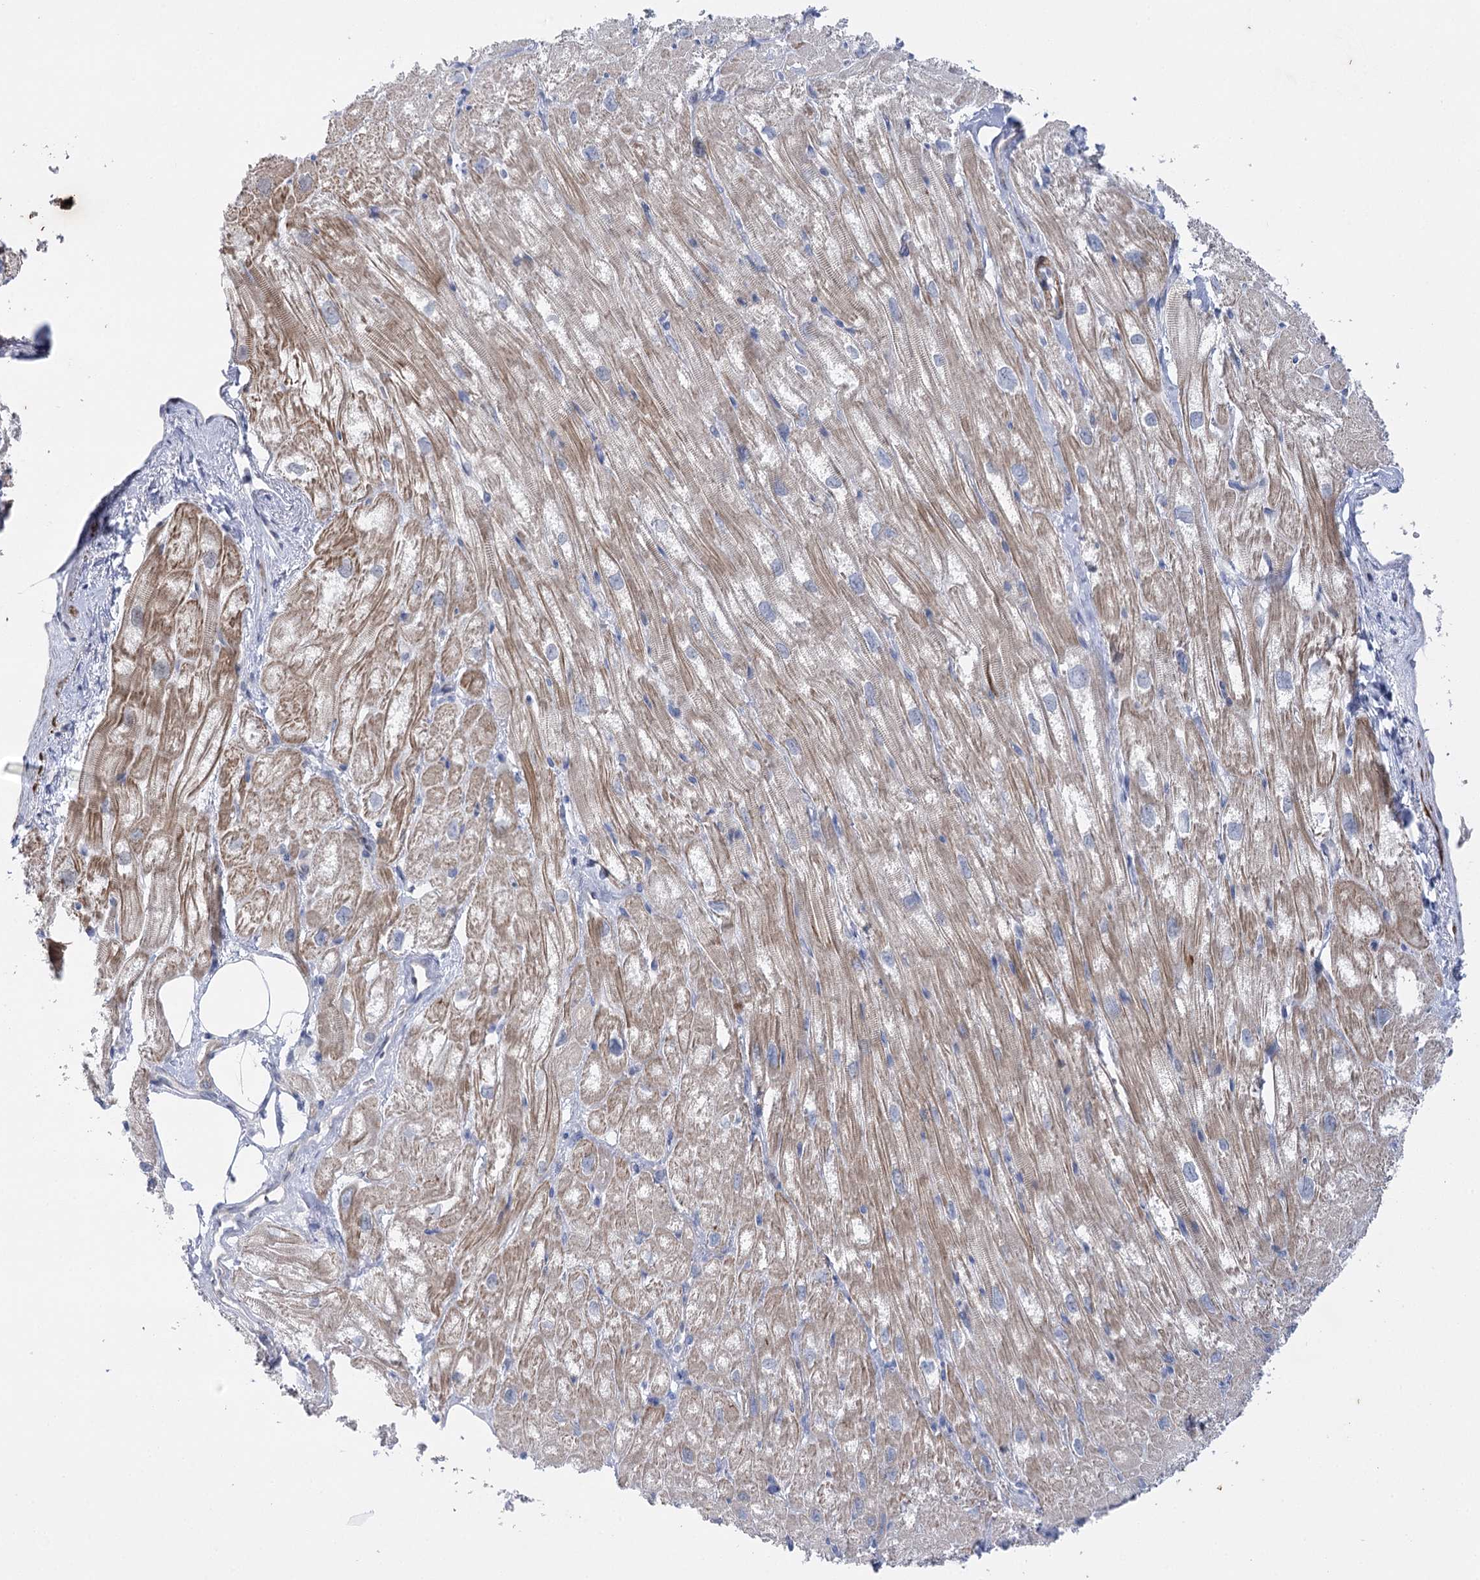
{"staining": {"intensity": "weak", "quantity": ">75%", "location": "cytoplasmic/membranous"}, "tissue": "heart muscle", "cell_type": "Cardiomyocytes", "image_type": "normal", "snomed": [{"axis": "morphology", "description": "Normal tissue, NOS"}, {"axis": "topography", "description": "Heart"}], "caption": "DAB (3,3'-diaminobenzidine) immunohistochemical staining of normal heart muscle shows weak cytoplasmic/membranous protein expression in approximately >75% of cardiomyocytes. (Brightfield microscopy of DAB IHC at high magnification).", "gene": "AGXT2", "patient": {"sex": "male", "age": 50}}